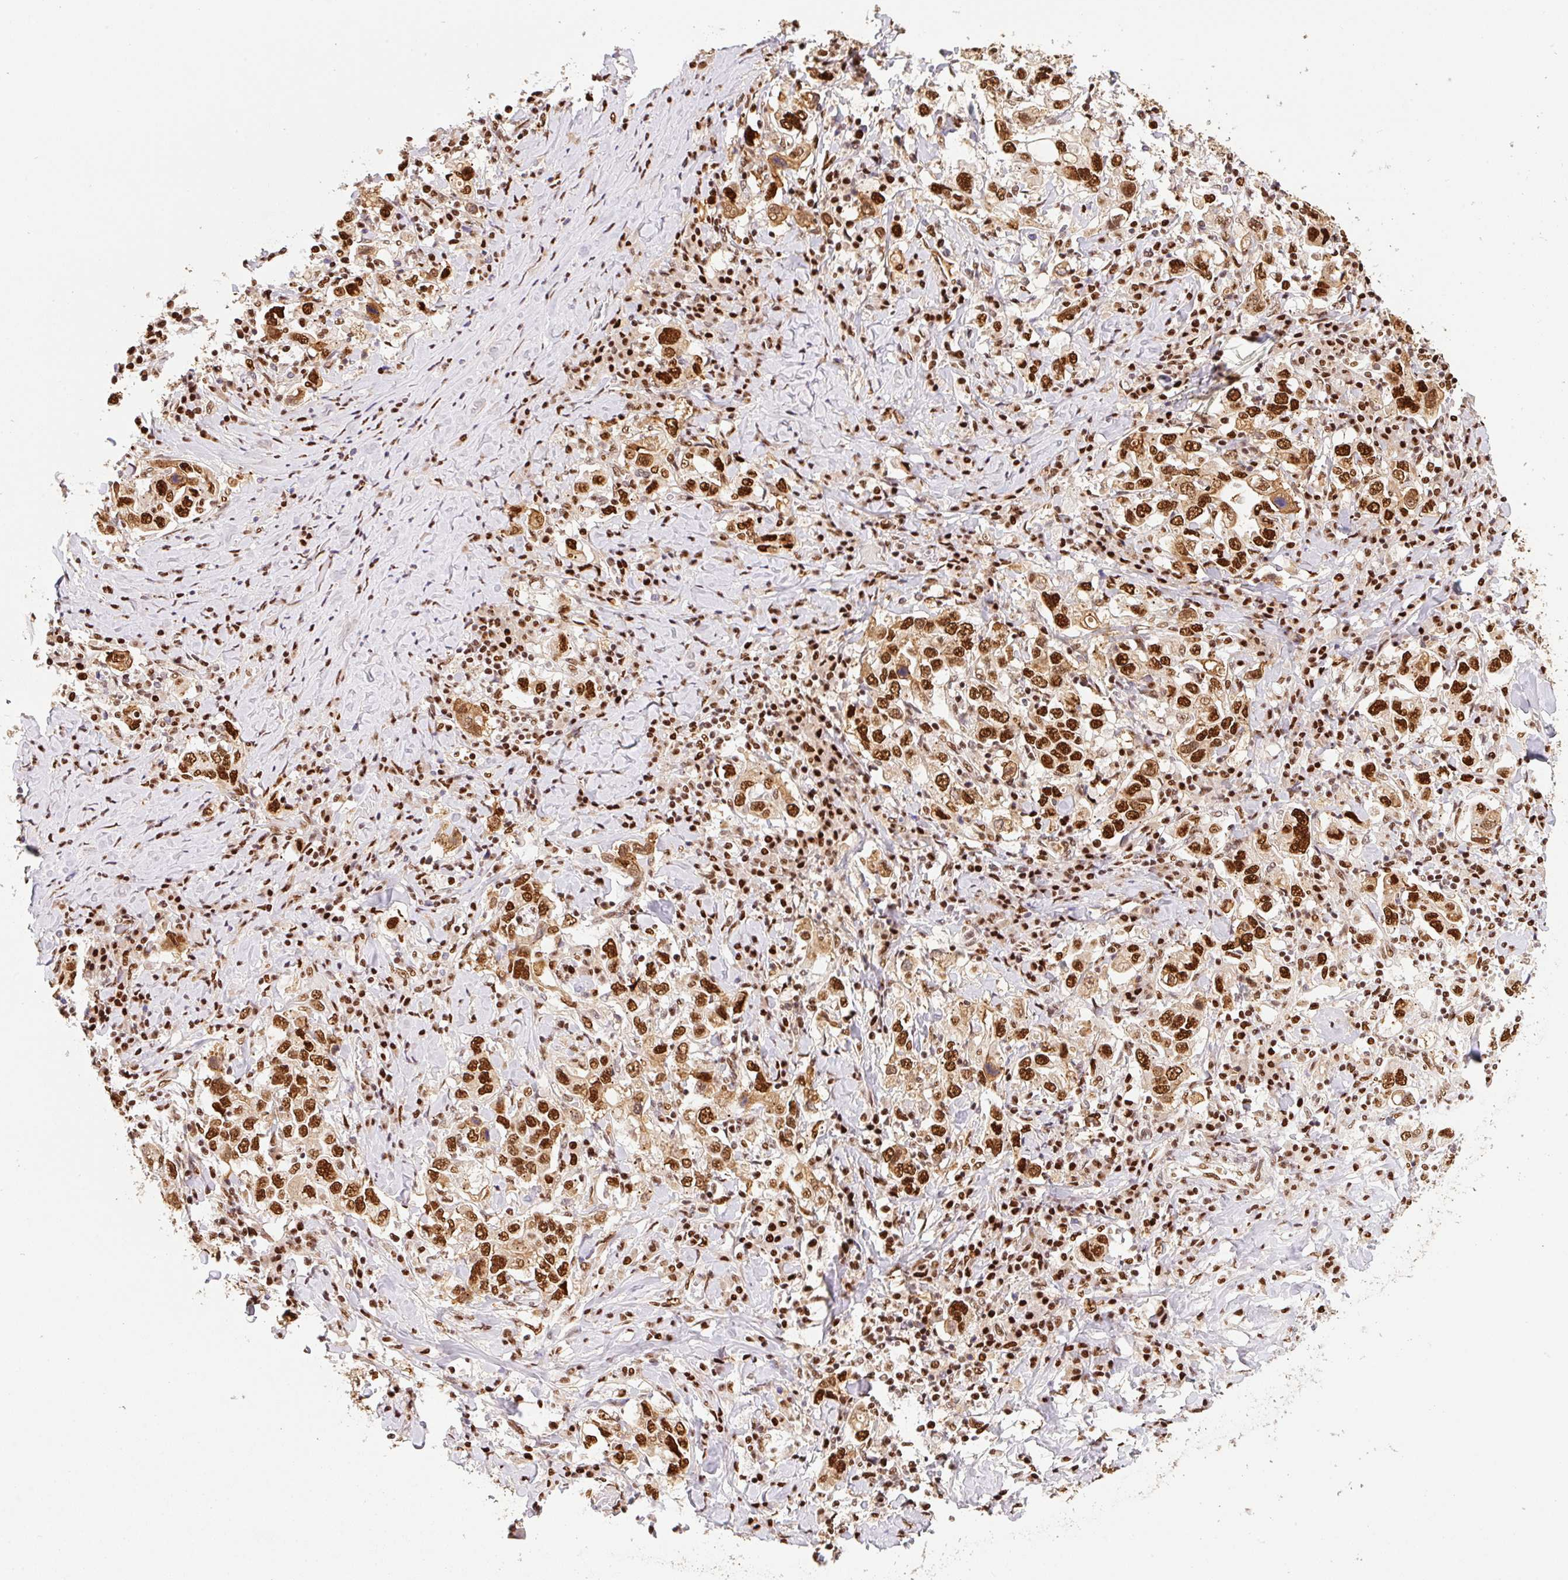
{"staining": {"intensity": "strong", "quantity": ">75%", "location": "nuclear"}, "tissue": "stomach cancer", "cell_type": "Tumor cells", "image_type": "cancer", "snomed": [{"axis": "morphology", "description": "Adenocarcinoma, NOS"}, {"axis": "topography", "description": "Stomach, upper"}], "caption": "A high-resolution histopathology image shows IHC staining of stomach adenocarcinoma, which reveals strong nuclear expression in about >75% of tumor cells.", "gene": "GPR139", "patient": {"sex": "male", "age": 62}}